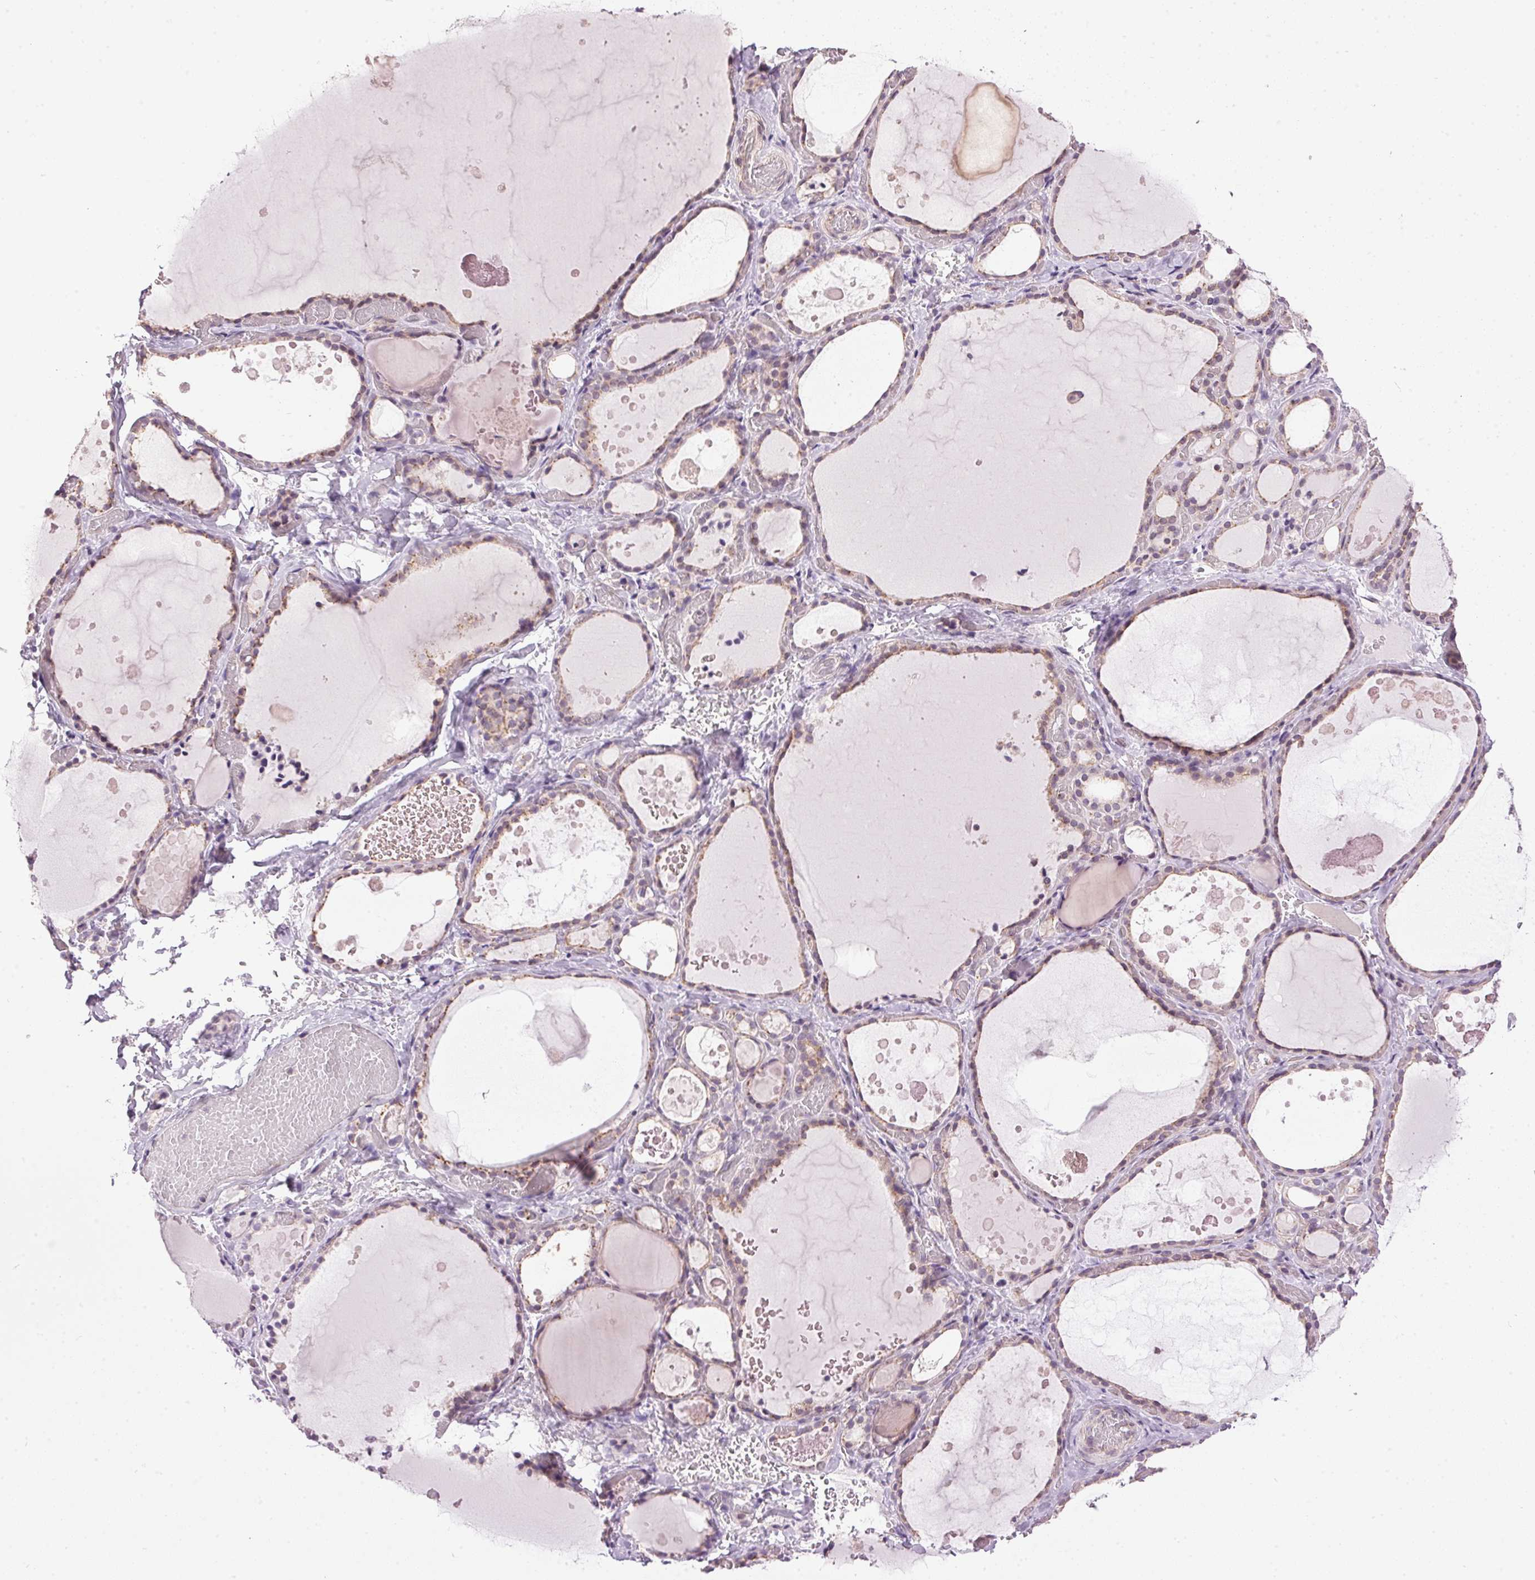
{"staining": {"intensity": "weak", "quantity": "25%-75%", "location": "cytoplasmic/membranous"}, "tissue": "thyroid gland", "cell_type": "Glandular cells", "image_type": "normal", "snomed": [{"axis": "morphology", "description": "Normal tissue, NOS"}, {"axis": "topography", "description": "Thyroid gland"}], "caption": "The histopathology image shows staining of benign thyroid gland, revealing weak cytoplasmic/membranous protein staining (brown color) within glandular cells.", "gene": "GOLPH3", "patient": {"sex": "female", "age": 56}}